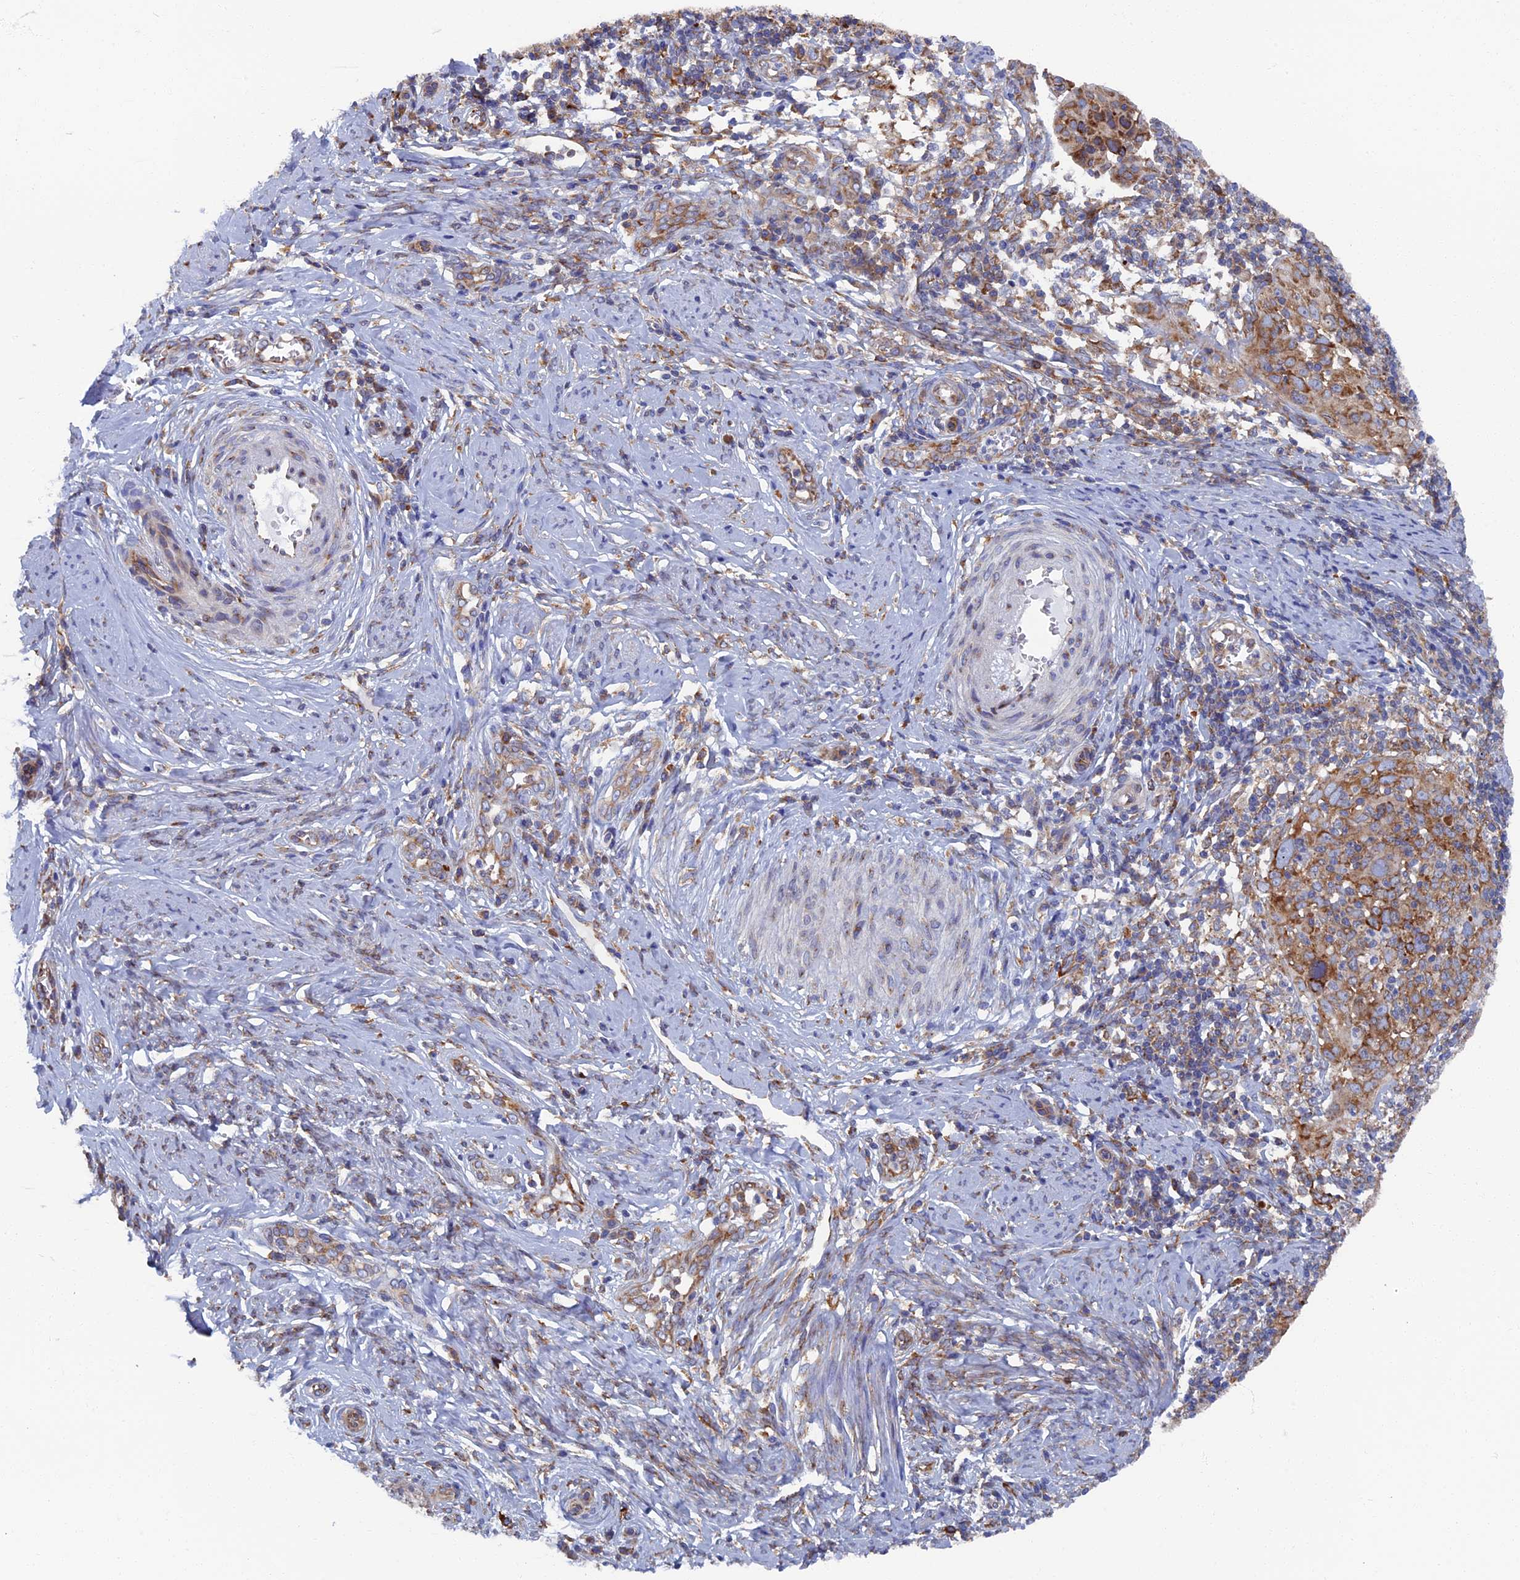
{"staining": {"intensity": "moderate", "quantity": ">75%", "location": "cytoplasmic/membranous"}, "tissue": "cervical cancer", "cell_type": "Tumor cells", "image_type": "cancer", "snomed": [{"axis": "morphology", "description": "Normal tissue, NOS"}, {"axis": "morphology", "description": "Squamous cell carcinoma, NOS"}, {"axis": "topography", "description": "Cervix"}], "caption": "Immunohistochemistry staining of cervical squamous cell carcinoma, which shows medium levels of moderate cytoplasmic/membranous expression in about >75% of tumor cells indicating moderate cytoplasmic/membranous protein positivity. The staining was performed using DAB (brown) for protein detection and nuclei were counterstained in hematoxylin (blue).", "gene": "YBX1", "patient": {"sex": "female", "age": 31}}